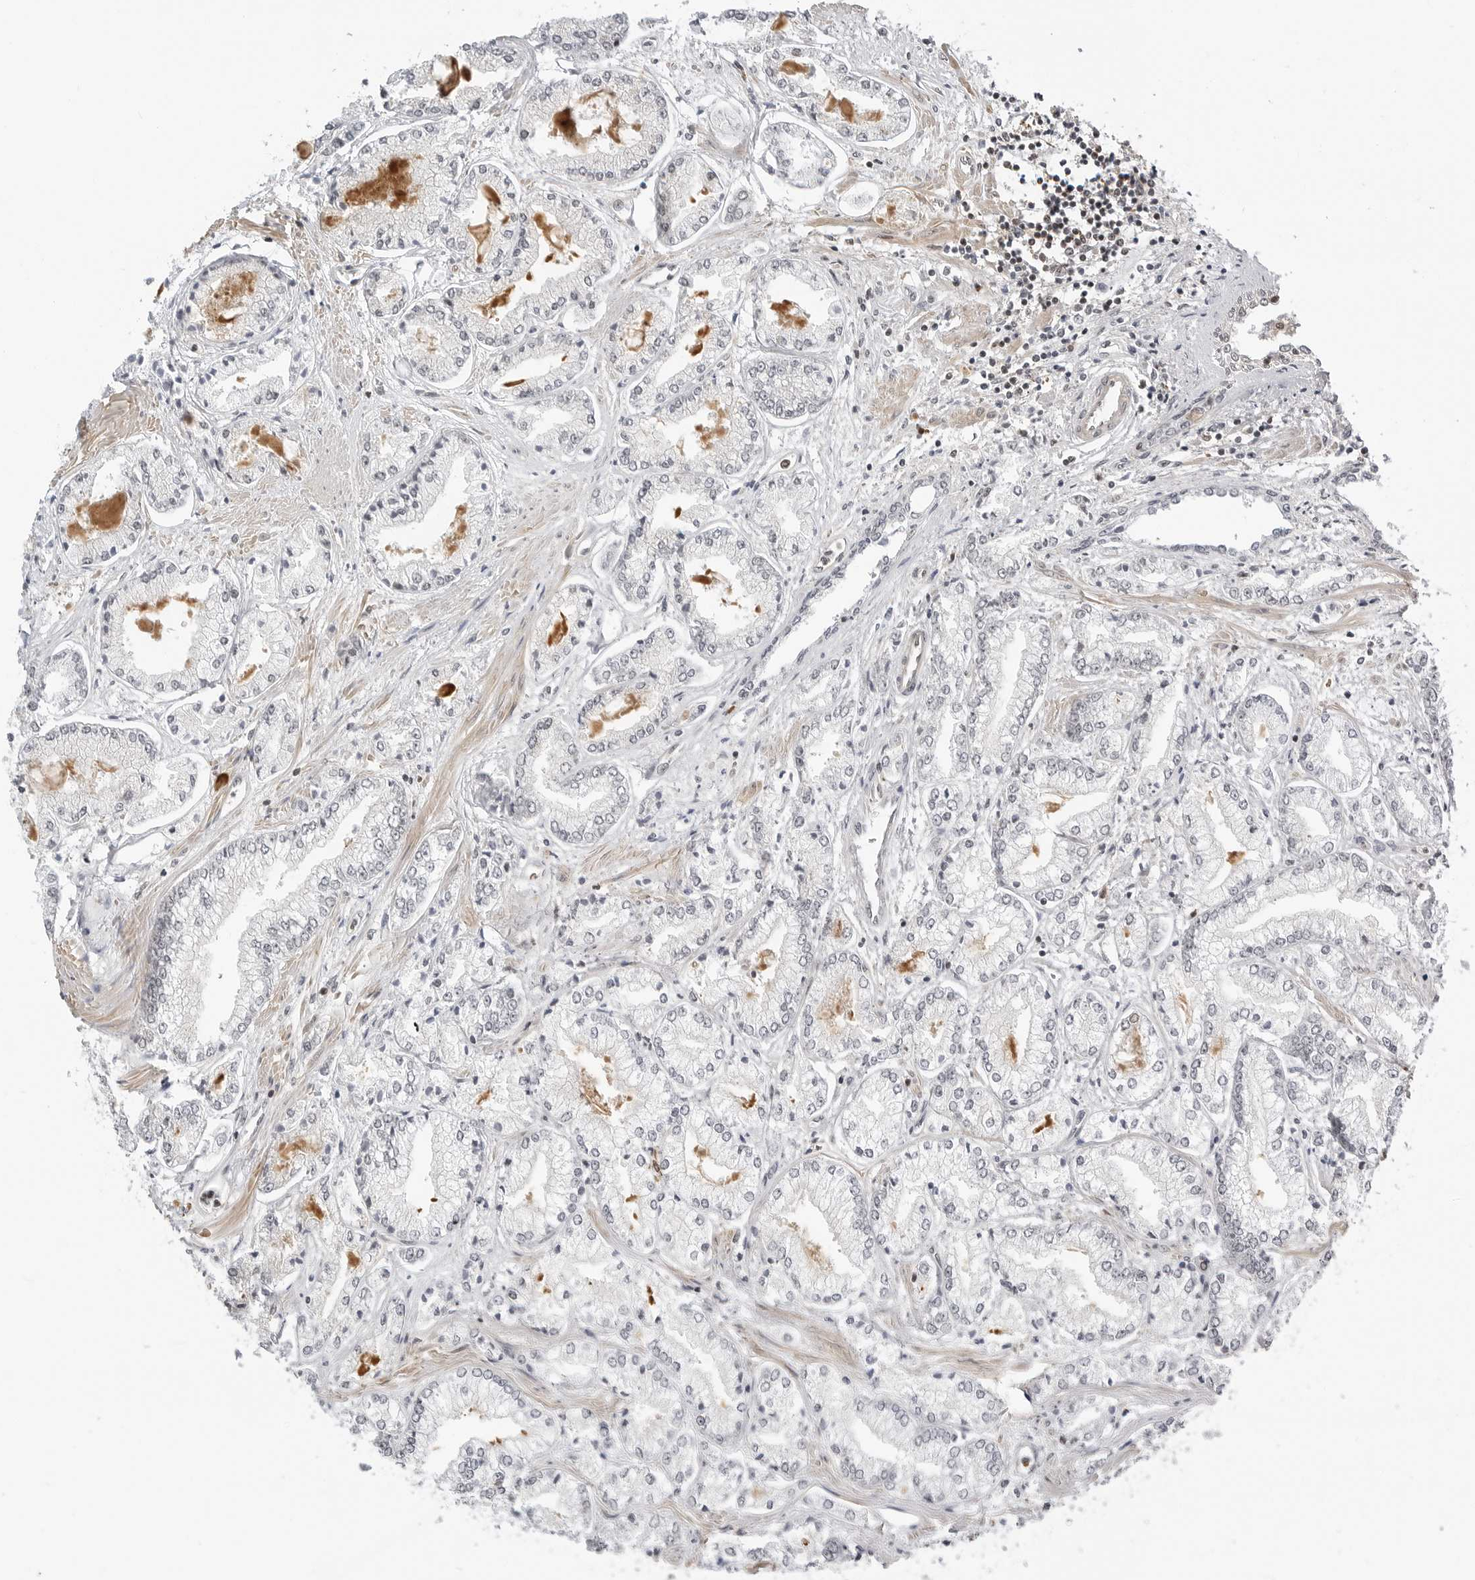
{"staining": {"intensity": "negative", "quantity": "none", "location": "none"}, "tissue": "prostate cancer", "cell_type": "Tumor cells", "image_type": "cancer", "snomed": [{"axis": "morphology", "description": "Adenocarcinoma, Low grade"}, {"axis": "topography", "description": "Prostate"}], "caption": "This histopathology image is of prostate cancer (adenocarcinoma (low-grade)) stained with immunohistochemistry (IHC) to label a protein in brown with the nuclei are counter-stained blue. There is no expression in tumor cells. (DAB (3,3'-diaminobenzidine) immunohistochemistry visualized using brightfield microscopy, high magnification).", "gene": "C8orf33", "patient": {"sex": "male", "age": 52}}